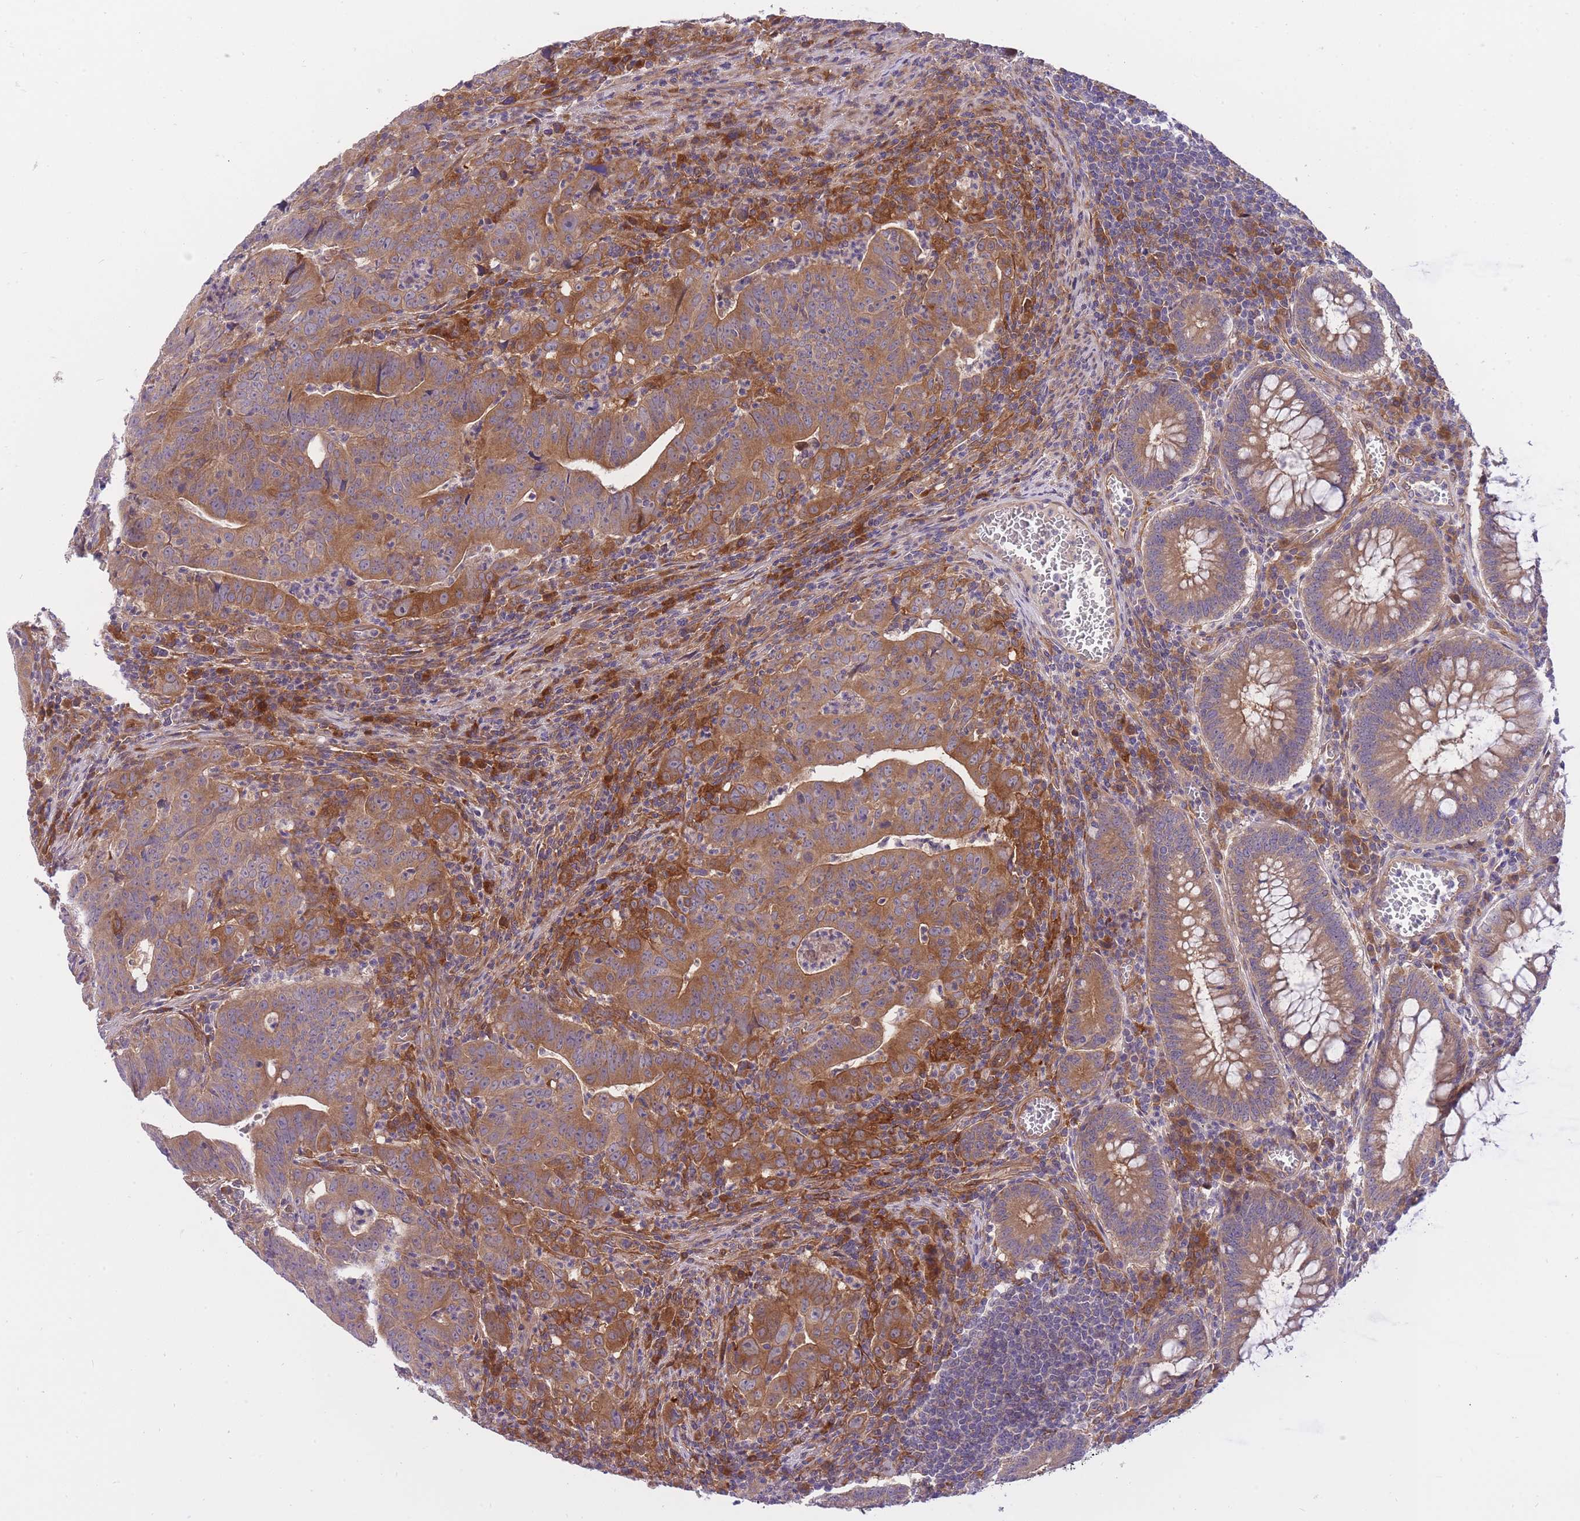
{"staining": {"intensity": "moderate", "quantity": ">75%", "location": "cytoplasmic/membranous"}, "tissue": "colorectal cancer", "cell_type": "Tumor cells", "image_type": "cancer", "snomed": [{"axis": "morphology", "description": "Adenocarcinoma, NOS"}, {"axis": "topography", "description": "Rectum"}], "caption": "Colorectal adenocarcinoma stained for a protein demonstrates moderate cytoplasmic/membranous positivity in tumor cells. The protein is shown in brown color, while the nuclei are stained blue.", "gene": "CRYGN", "patient": {"sex": "male", "age": 69}}